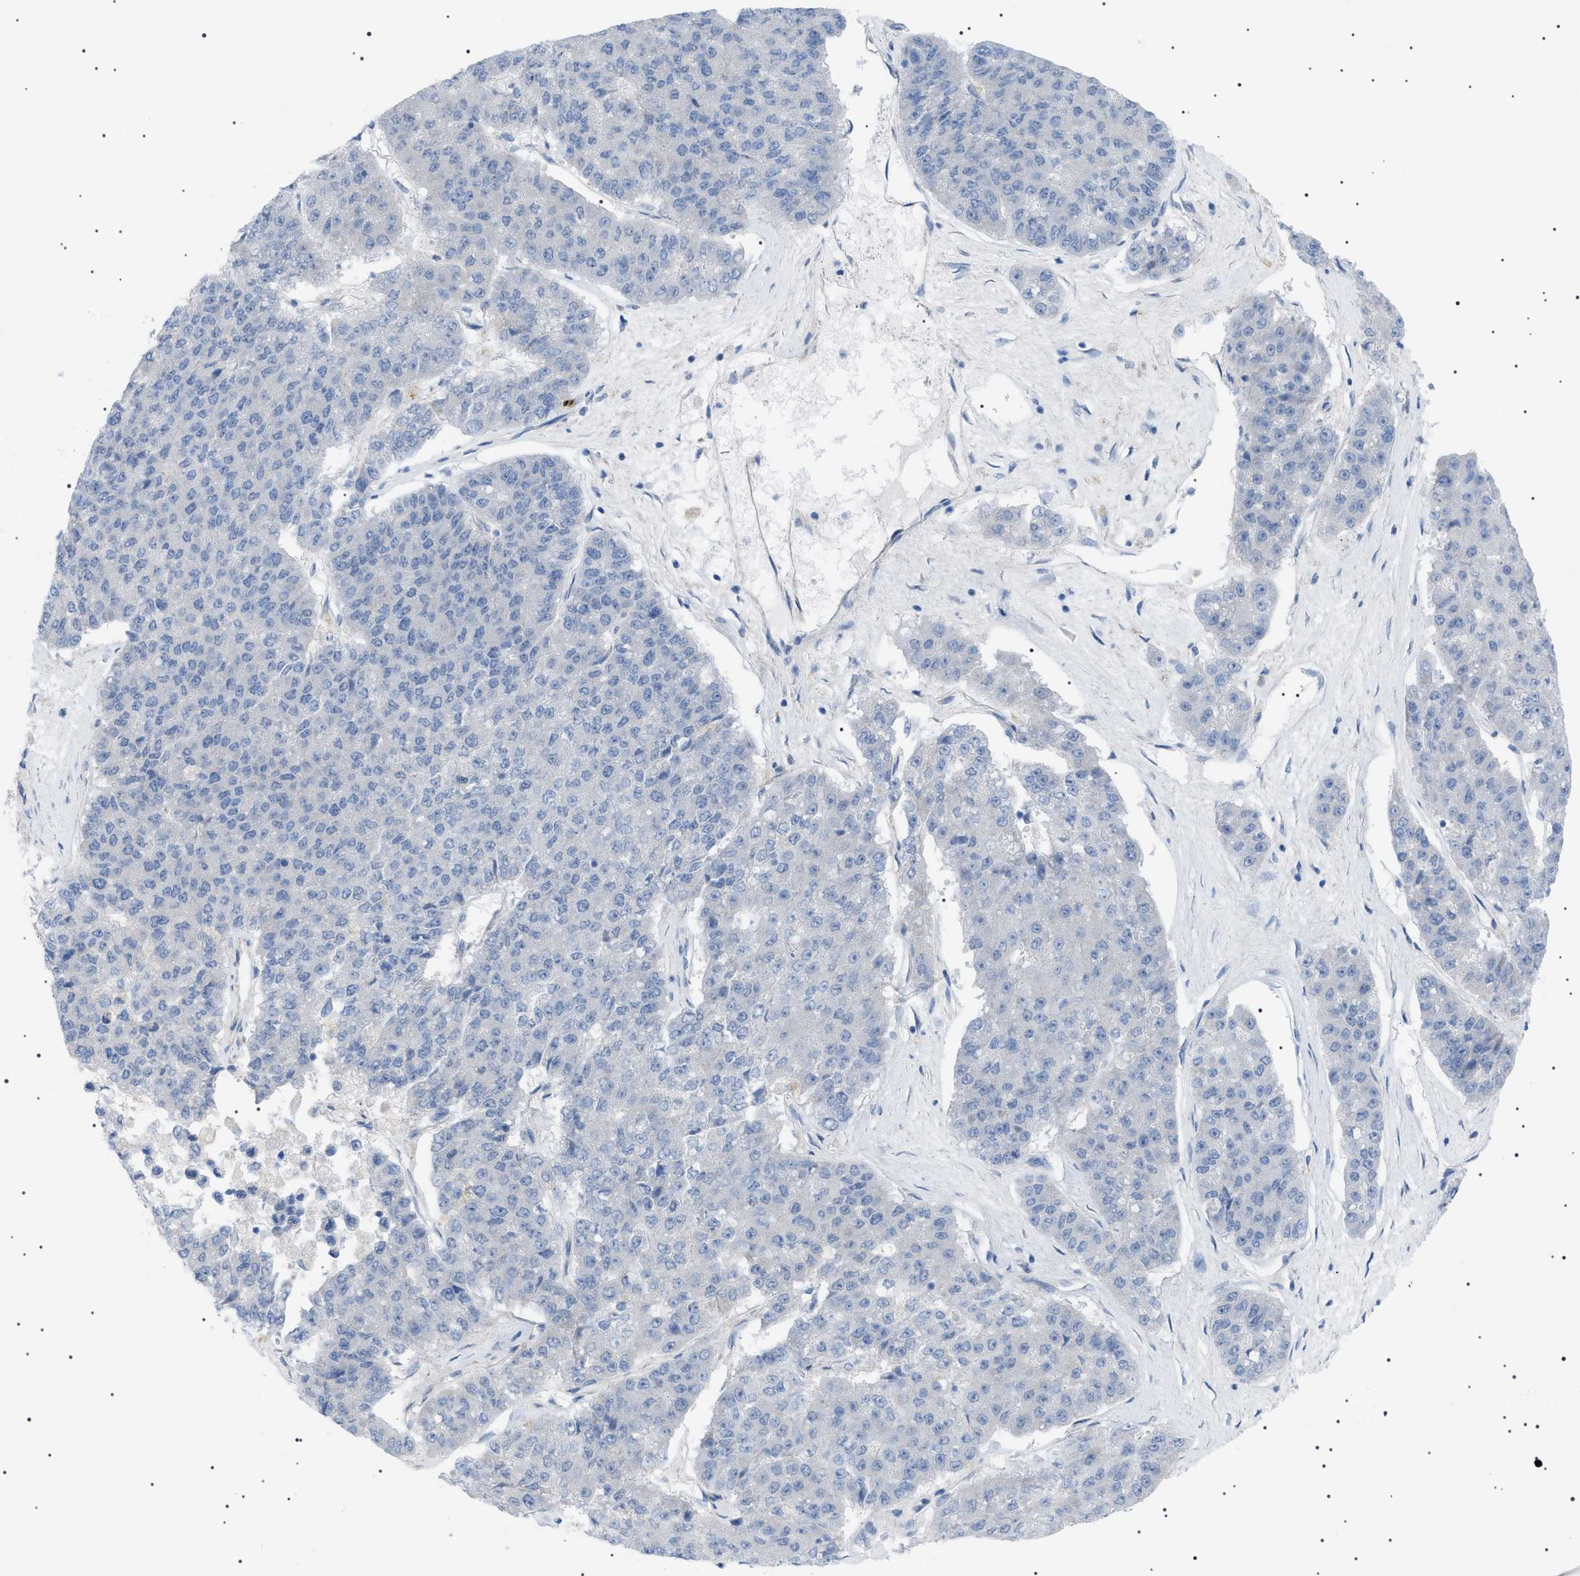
{"staining": {"intensity": "negative", "quantity": "none", "location": "none"}, "tissue": "pancreatic cancer", "cell_type": "Tumor cells", "image_type": "cancer", "snomed": [{"axis": "morphology", "description": "Adenocarcinoma, NOS"}, {"axis": "topography", "description": "Pancreas"}], "caption": "Pancreatic adenocarcinoma stained for a protein using immunohistochemistry (IHC) exhibits no expression tumor cells.", "gene": "ADAMTS1", "patient": {"sex": "male", "age": 50}}